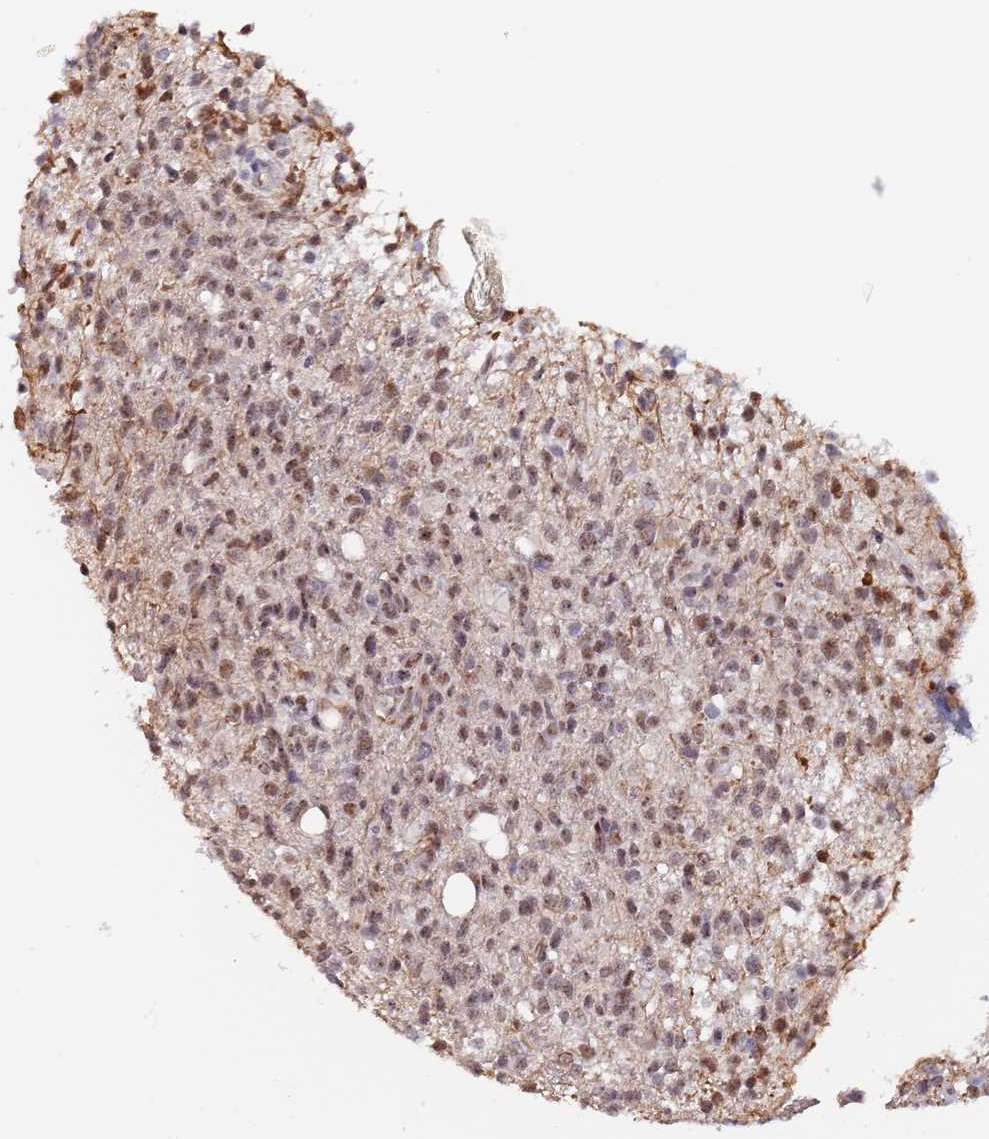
{"staining": {"intensity": "moderate", "quantity": ">75%", "location": "nuclear"}, "tissue": "glioma", "cell_type": "Tumor cells", "image_type": "cancer", "snomed": [{"axis": "morphology", "description": "Glioma, malignant, High grade"}, {"axis": "topography", "description": "Brain"}], "caption": "Moderate nuclear staining for a protein is appreciated in about >75% of tumor cells of malignant glioma (high-grade) using immunohistochemistry.", "gene": "CIZ1", "patient": {"sex": "female", "age": 57}}